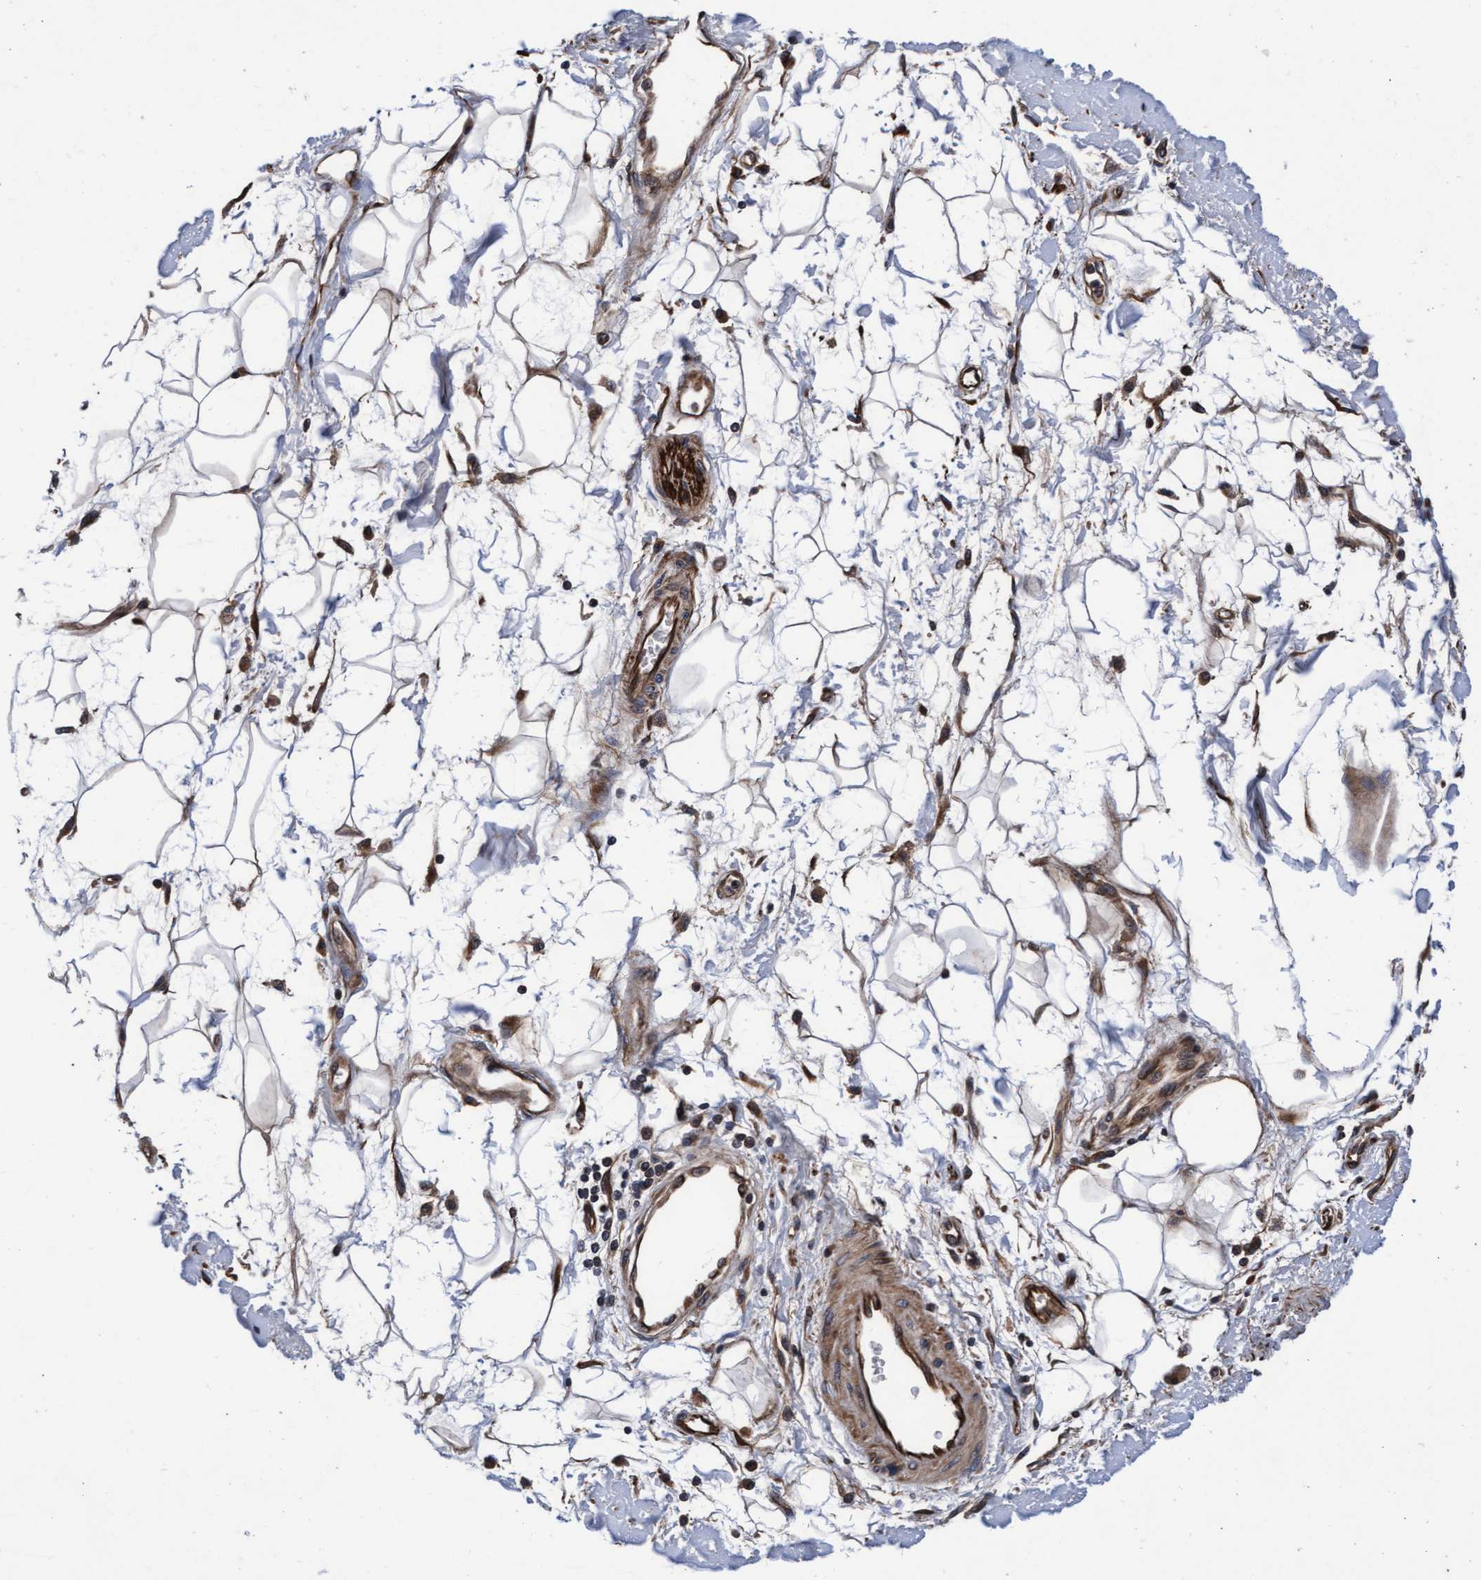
{"staining": {"intensity": "strong", "quantity": ">75%", "location": "cytoplasmic/membranous"}, "tissue": "adipose tissue", "cell_type": "Adipocytes", "image_type": "normal", "snomed": [{"axis": "morphology", "description": "Normal tissue, NOS"}, {"axis": "morphology", "description": "Adenocarcinoma, NOS"}, {"axis": "topography", "description": "Duodenum"}, {"axis": "topography", "description": "Peripheral nerve tissue"}], "caption": "Normal adipose tissue shows strong cytoplasmic/membranous staining in approximately >75% of adipocytes The staining is performed using DAB brown chromogen to label protein expression. The nuclei are counter-stained blue using hematoxylin..", "gene": "EFCAB13", "patient": {"sex": "female", "age": 60}}